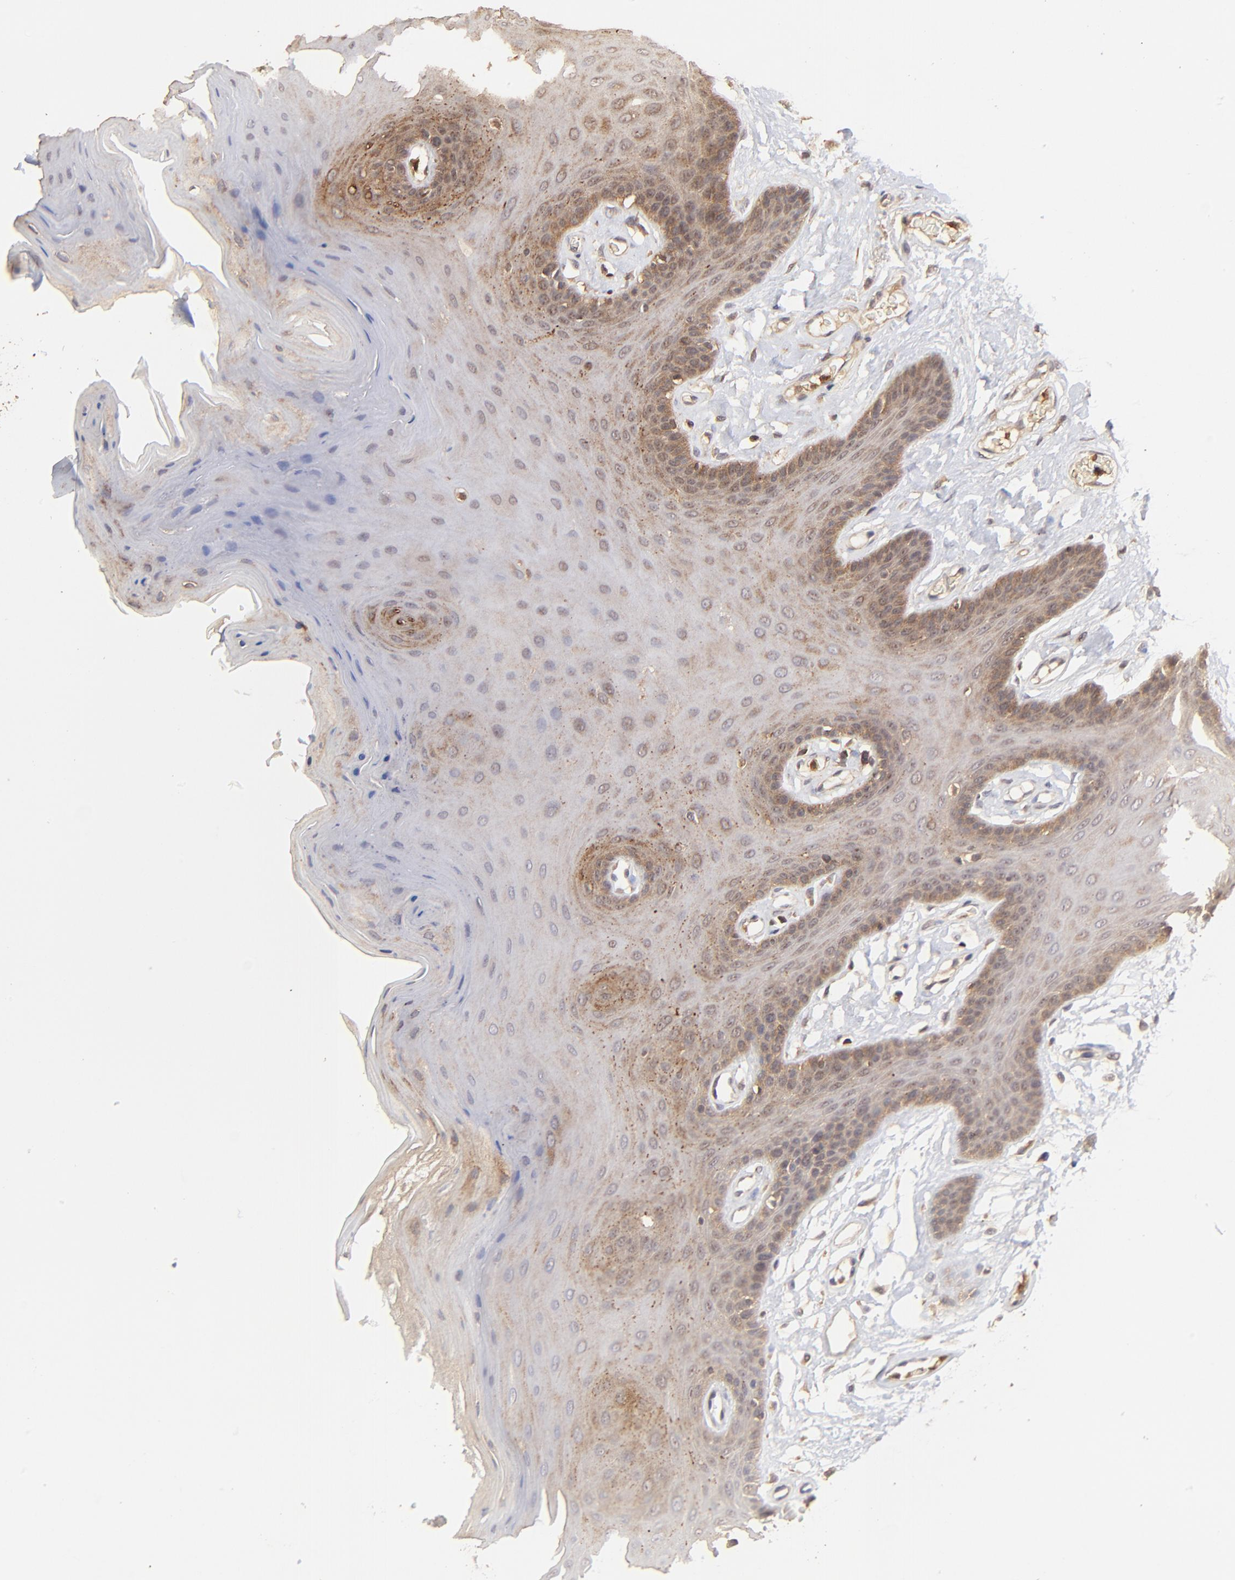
{"staining": {"intensity": "moderate", "quantity": "<25%", "location": "cytoplasmic/membranous"}, "tissue": "oral mucosa", "cell_type": "Squamous epithelial cells", "image_type": "normal", "snomed": [{"axis": "morphology", "description": "Normal tissue, NOS"}, {"axis": "morphology", "description": "Squamous cell carcinoma, NOS"}, {"axis": "topography", "description": "Skeletal muscle"}, {"axis": "topography", "description": "Oral tissue"}, {"axis": "topography", "description": "Head-Neck"}], "caption": "This is a micrograph of IHC staining of normal oral mucosa, which shows moderate staining in the cytoplasmic/membranous of squamous epithelial cells.", "gene": "STON2", "patient": {"sex": "male", "age": 71}}